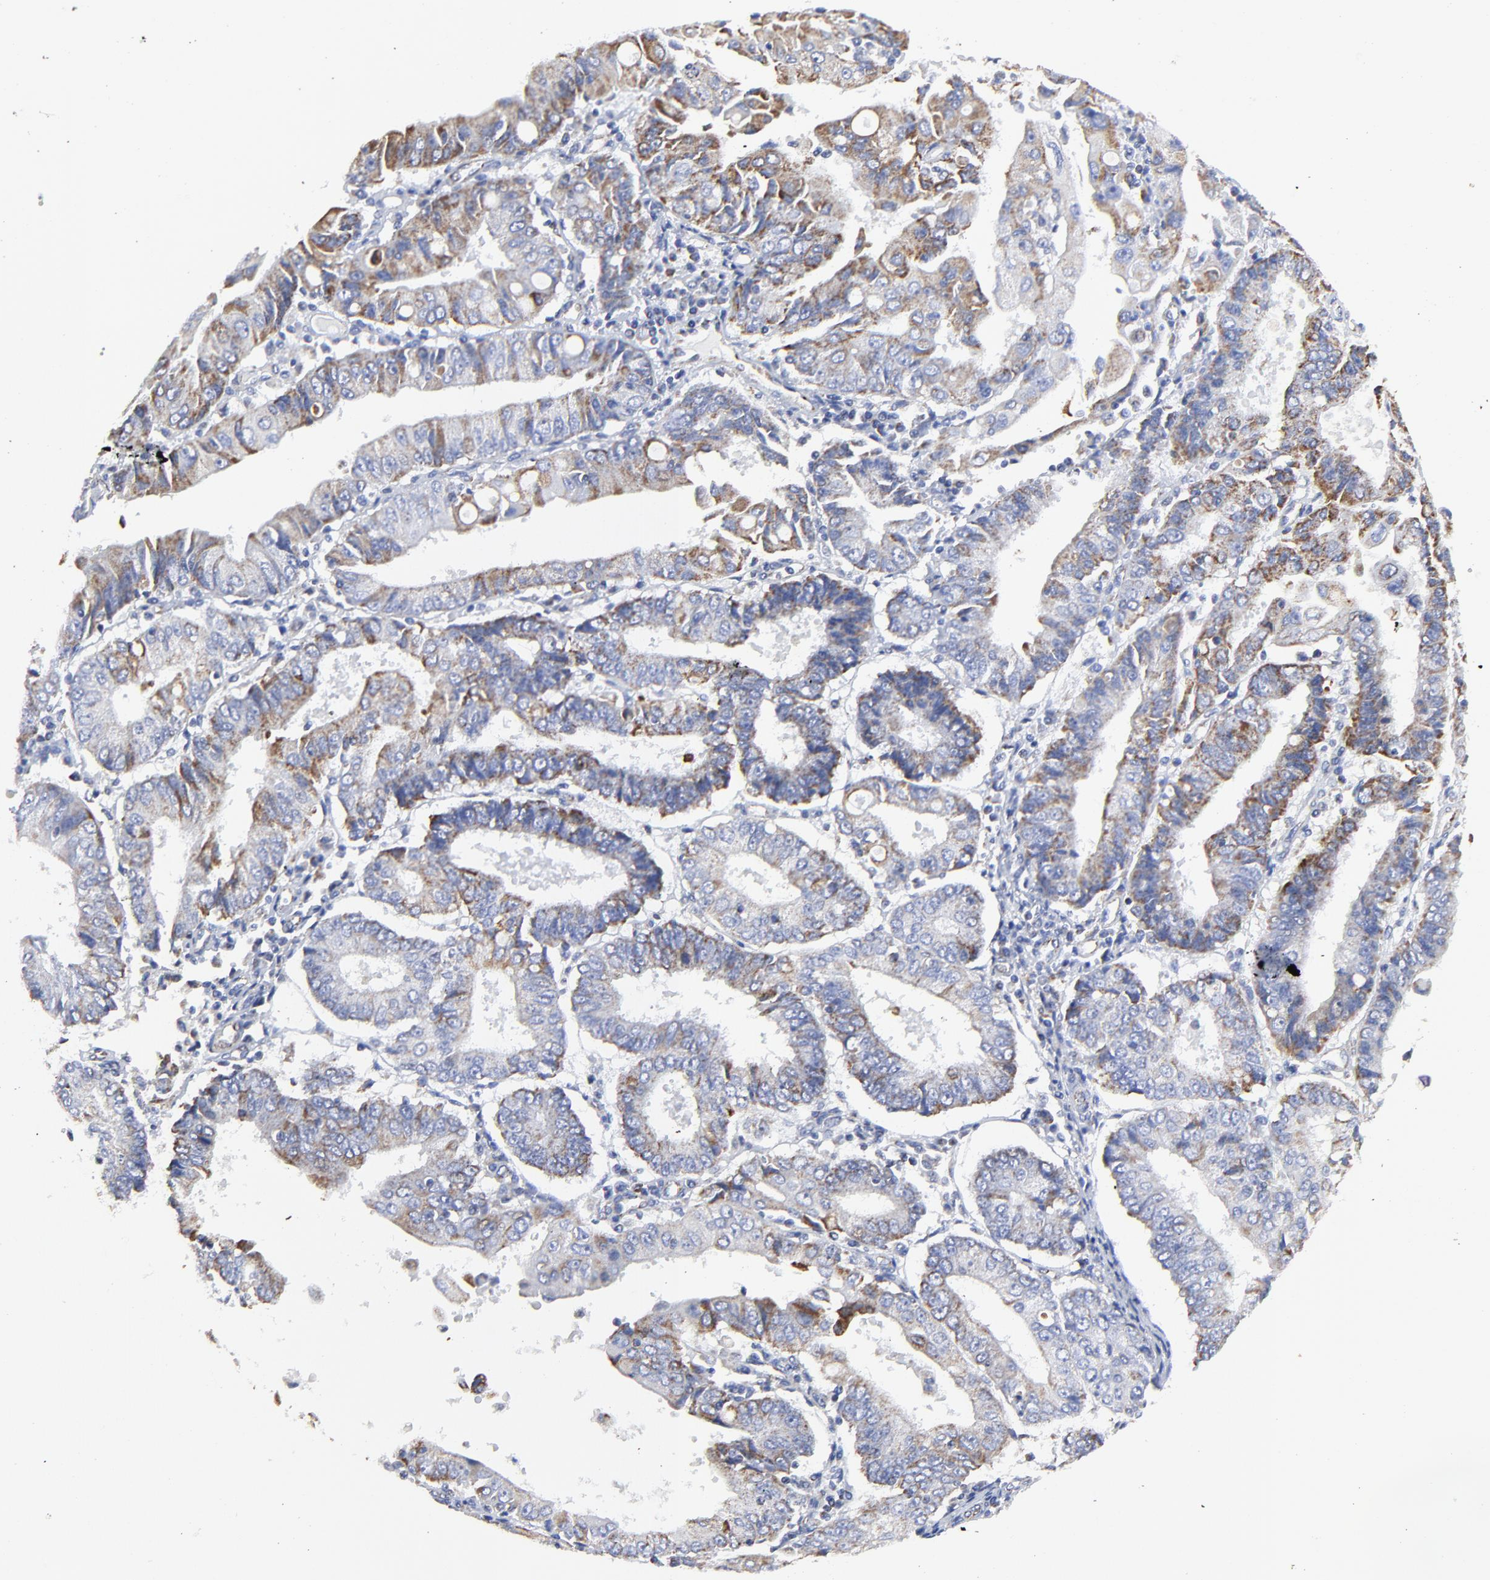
{"staining": {"intensity": "moderate", "quantity": "<25%", "location": "cytoplasmic/membranous"}, "tissue": "endometrial cancer", "cell_type": "Tumor cells", "image_type": "cancer", "snomed": [{"axis": "morphology", "description": "Adenocarcinoma, NOS"}, {"axis": "topography", "description": "Endometrium"}], "caption": "The micrograph reveals immunohistochemical staining of endometrial cancer (adenocarcinoma). There is moderate cytoplasmic/membranous staining is appreciated in approximately <25% of tumor cells.", "gene": "PINK1", "patient": {"sex": "female", "age": 75}}